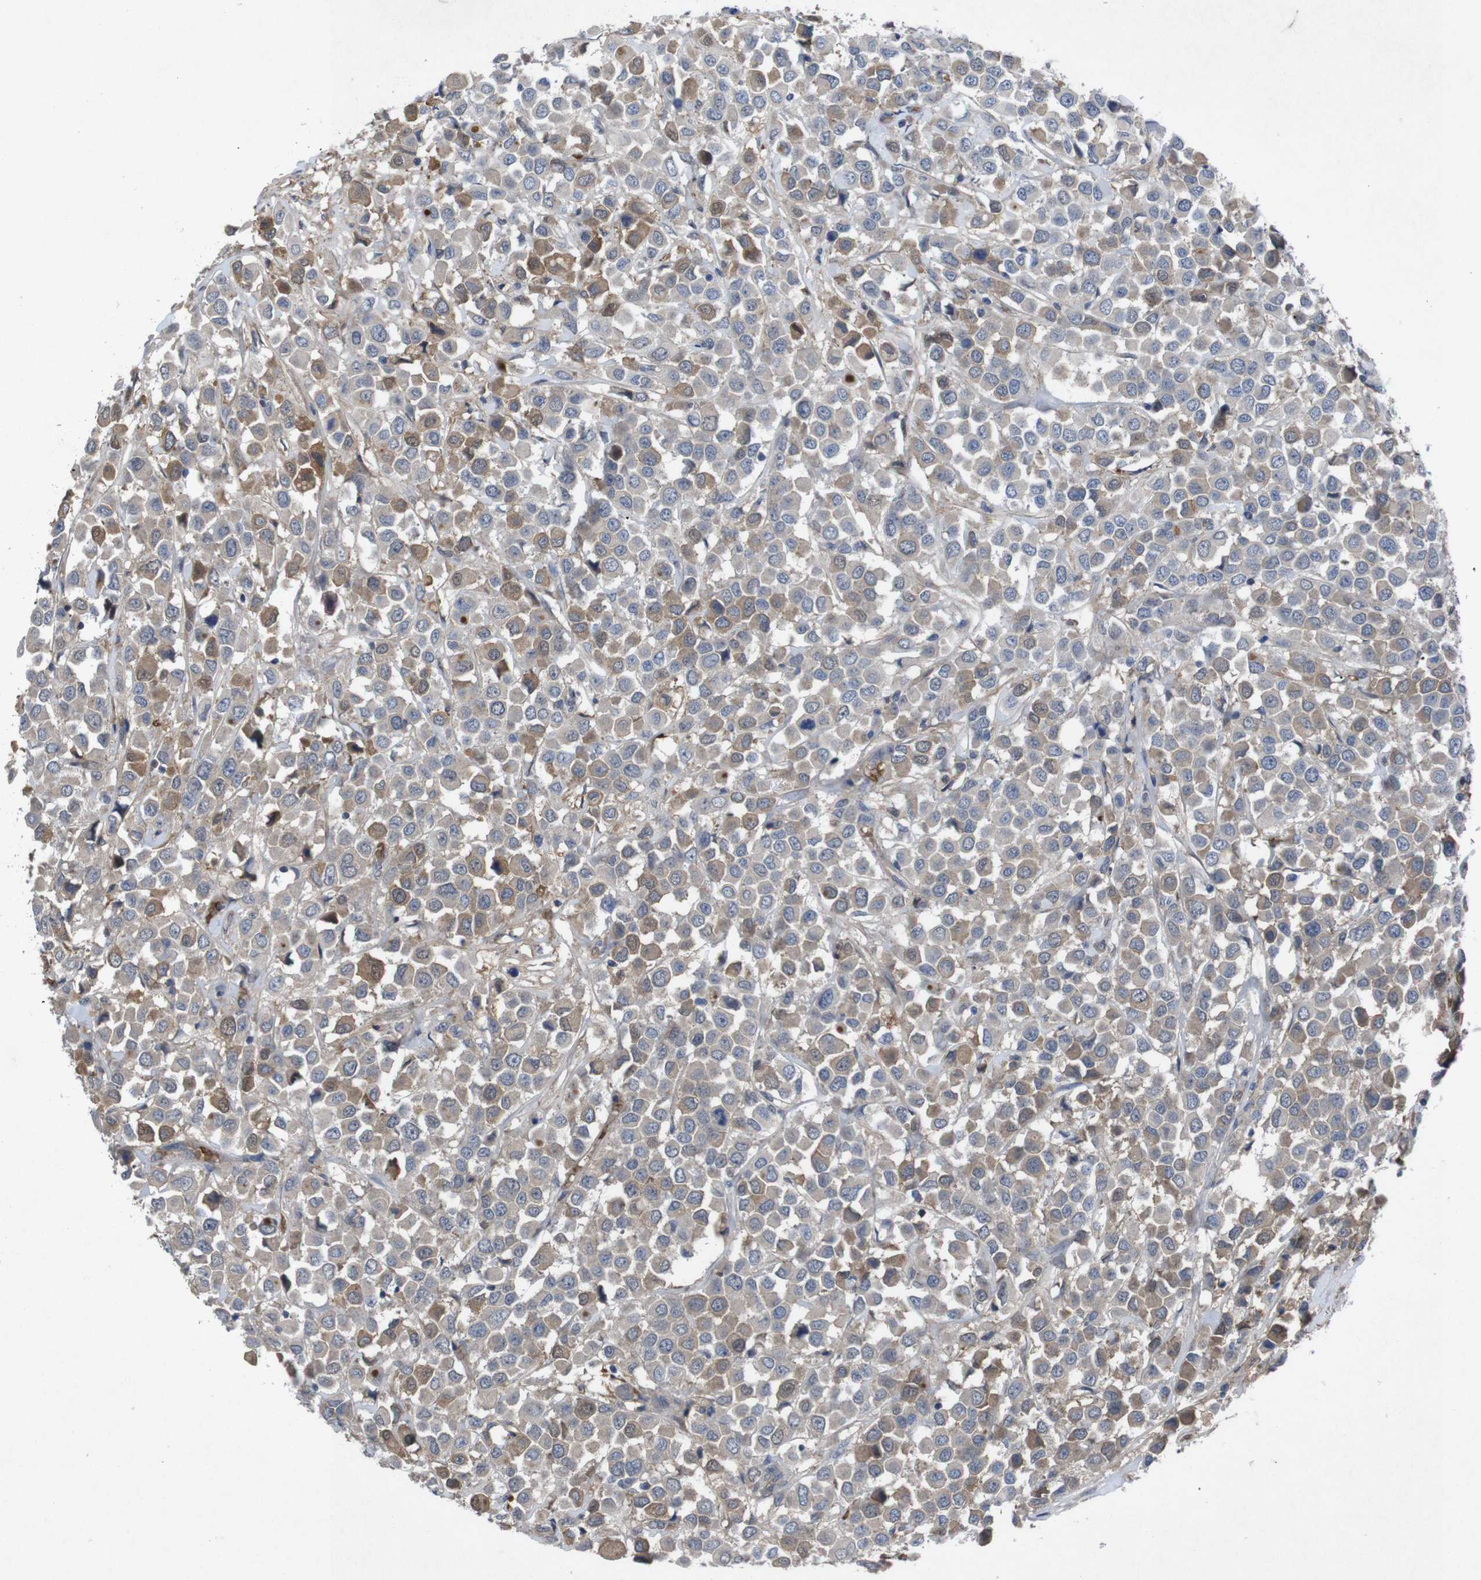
{"staining": {"intensity": "moderate", "quantity": "<25%", "location": "cytoplasmic/membranous"}, "tissue": "breast cancer", "cell_type": "Tumor cells", "image_type": "cancer", "snomed": [{"axis": "morphology", "description": "Duct carcinoma"}, {"axis": "topography", "description": "Breast"}], "caption": "An image of breast cancer stained for a protein shows moderate cytoplasmic/membranous brown staining in tumor cells.", "gene": "SPTB", "patient": {"sex": "female", "age": 61}}